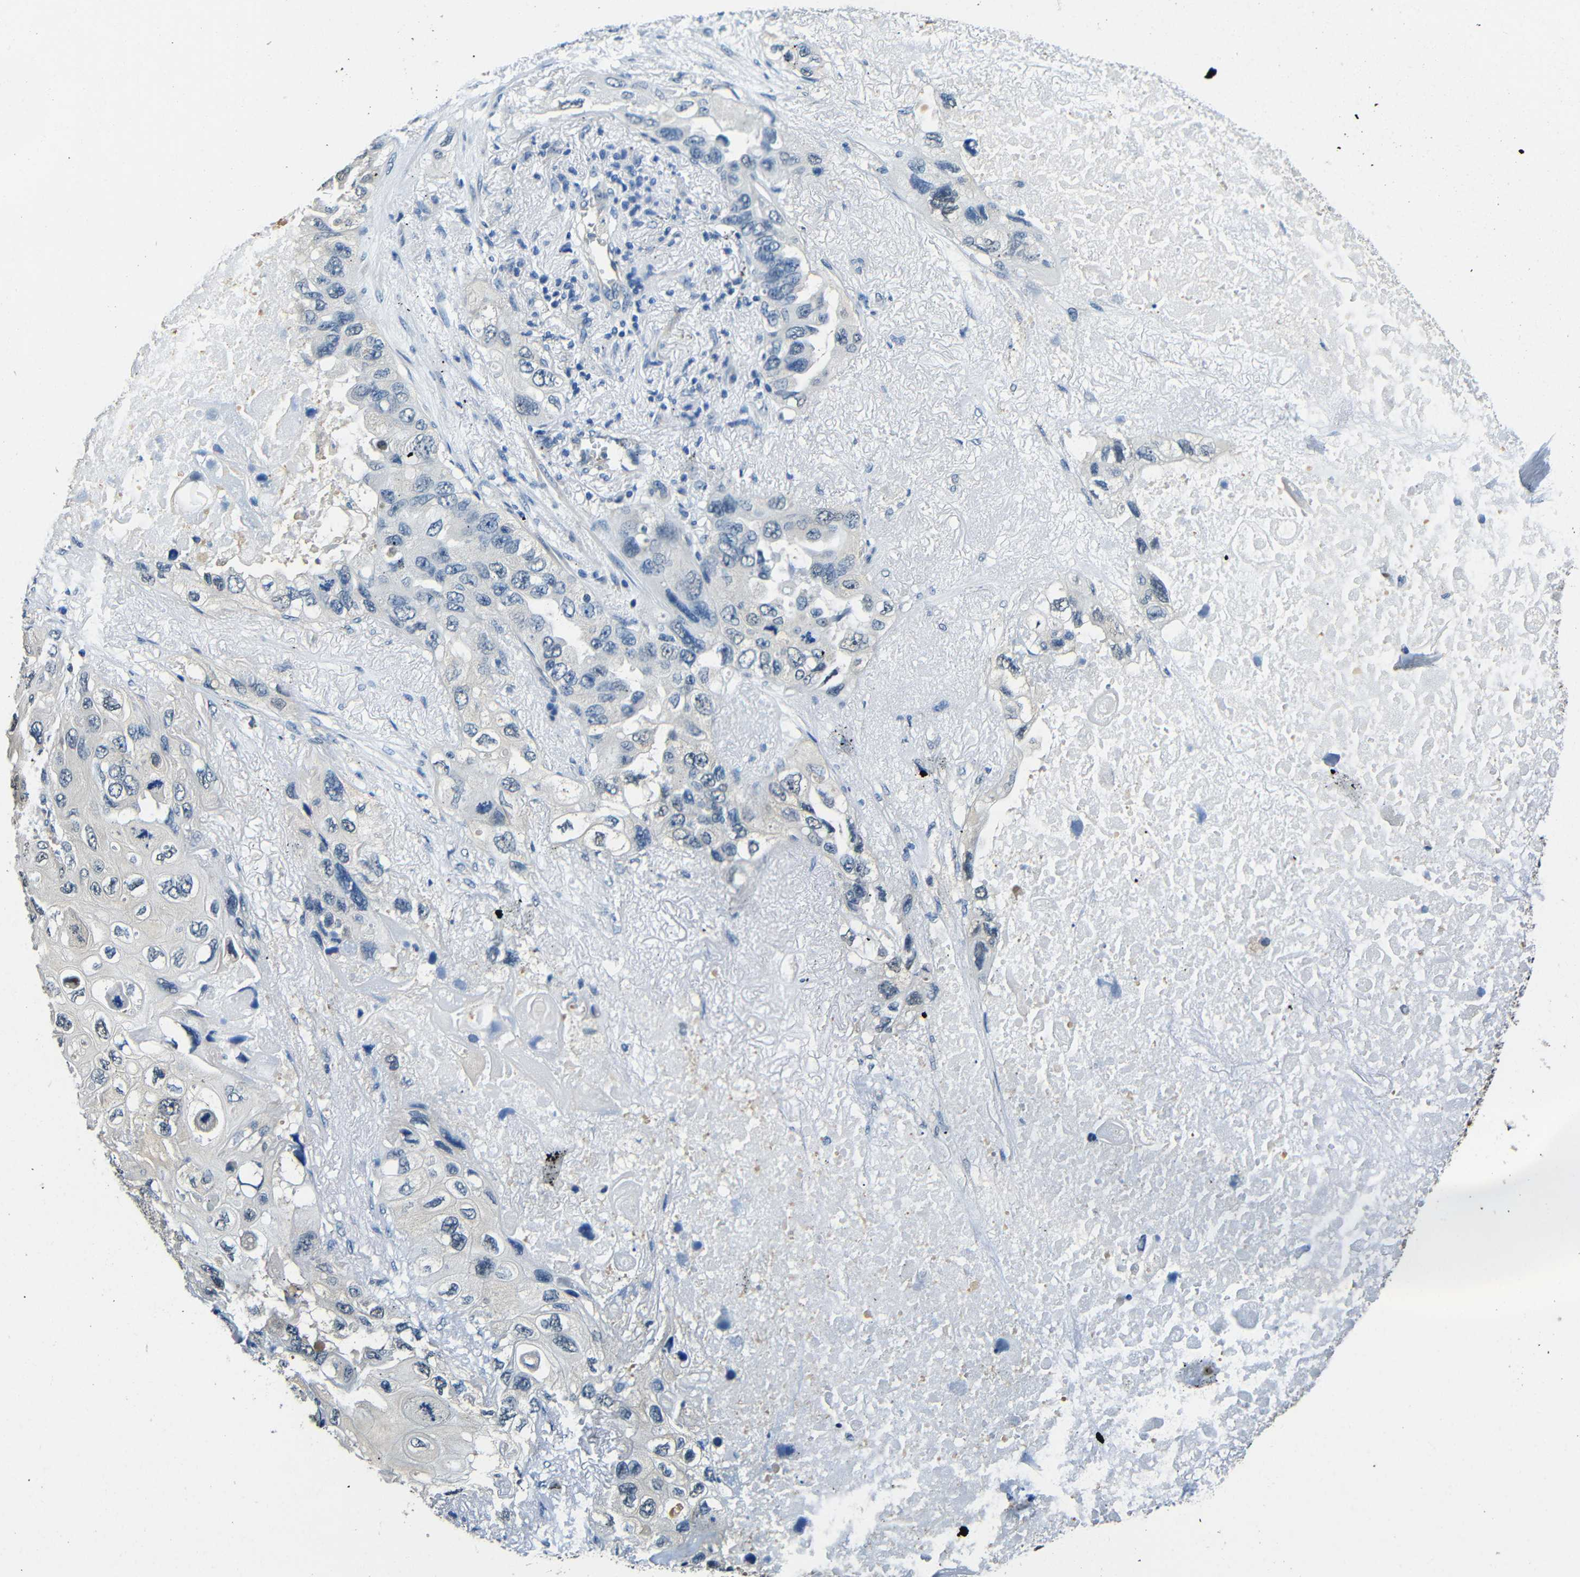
{"staining": {"intensity": "negative", "quantity": "none", "location": "none"}, "tissue": "lung cancer", "cell_type": "Tumor cells", "image_type": "cancer", "snomed": [{"axis": "morphology", "description": "Squamous cell carcinoma, NOS"}, {"axis": "topography", "description": "Lung"}], "caption": "Tumor cells are negative for protein expression in human lung squamous cell carcinoma. The staining is performed using DAB brown chromogen with nuclei counter-stained in using hematoxylin.", "gene": "ADAP1", "patient": {"sex": "female", "age": 73}}